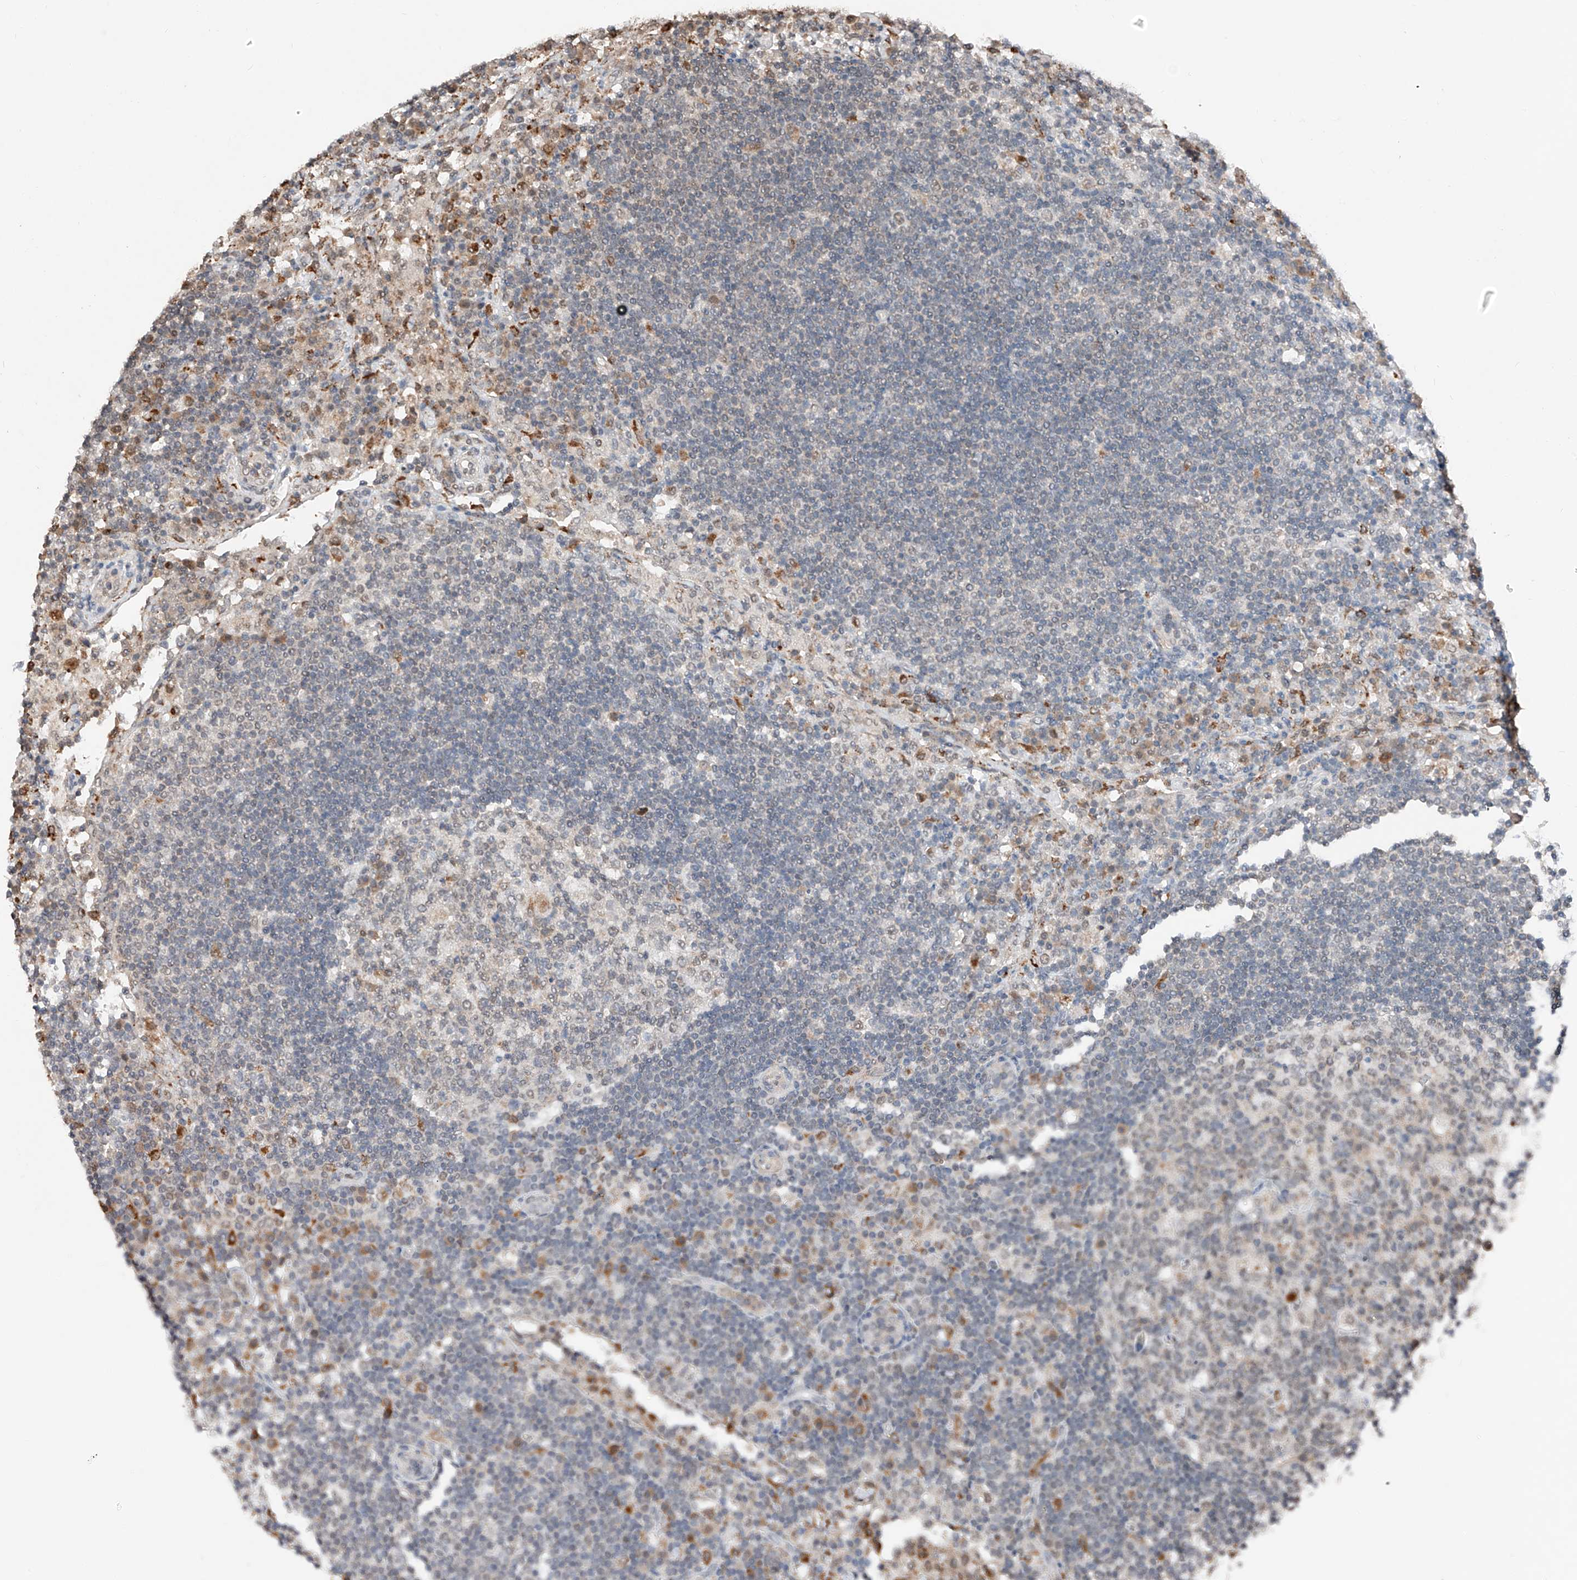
{"staining": {"intensity": "negative", "quantity": "none", "location": "none"}, "tissue": "lymph node", "cell_type": "Germinal center cells", "image_type": "normal", "snomed": [{"axis": "morphology", "description": "Normal tissue, NOS"}, {"axis": "topography", "description": "Lymph node"}], "caption": "This is an IHC micrograph of benign lymph node. There is no expression in germinal center cells.", "gene": "TBX4", "patient": {"sex": "female", "age": 53}}